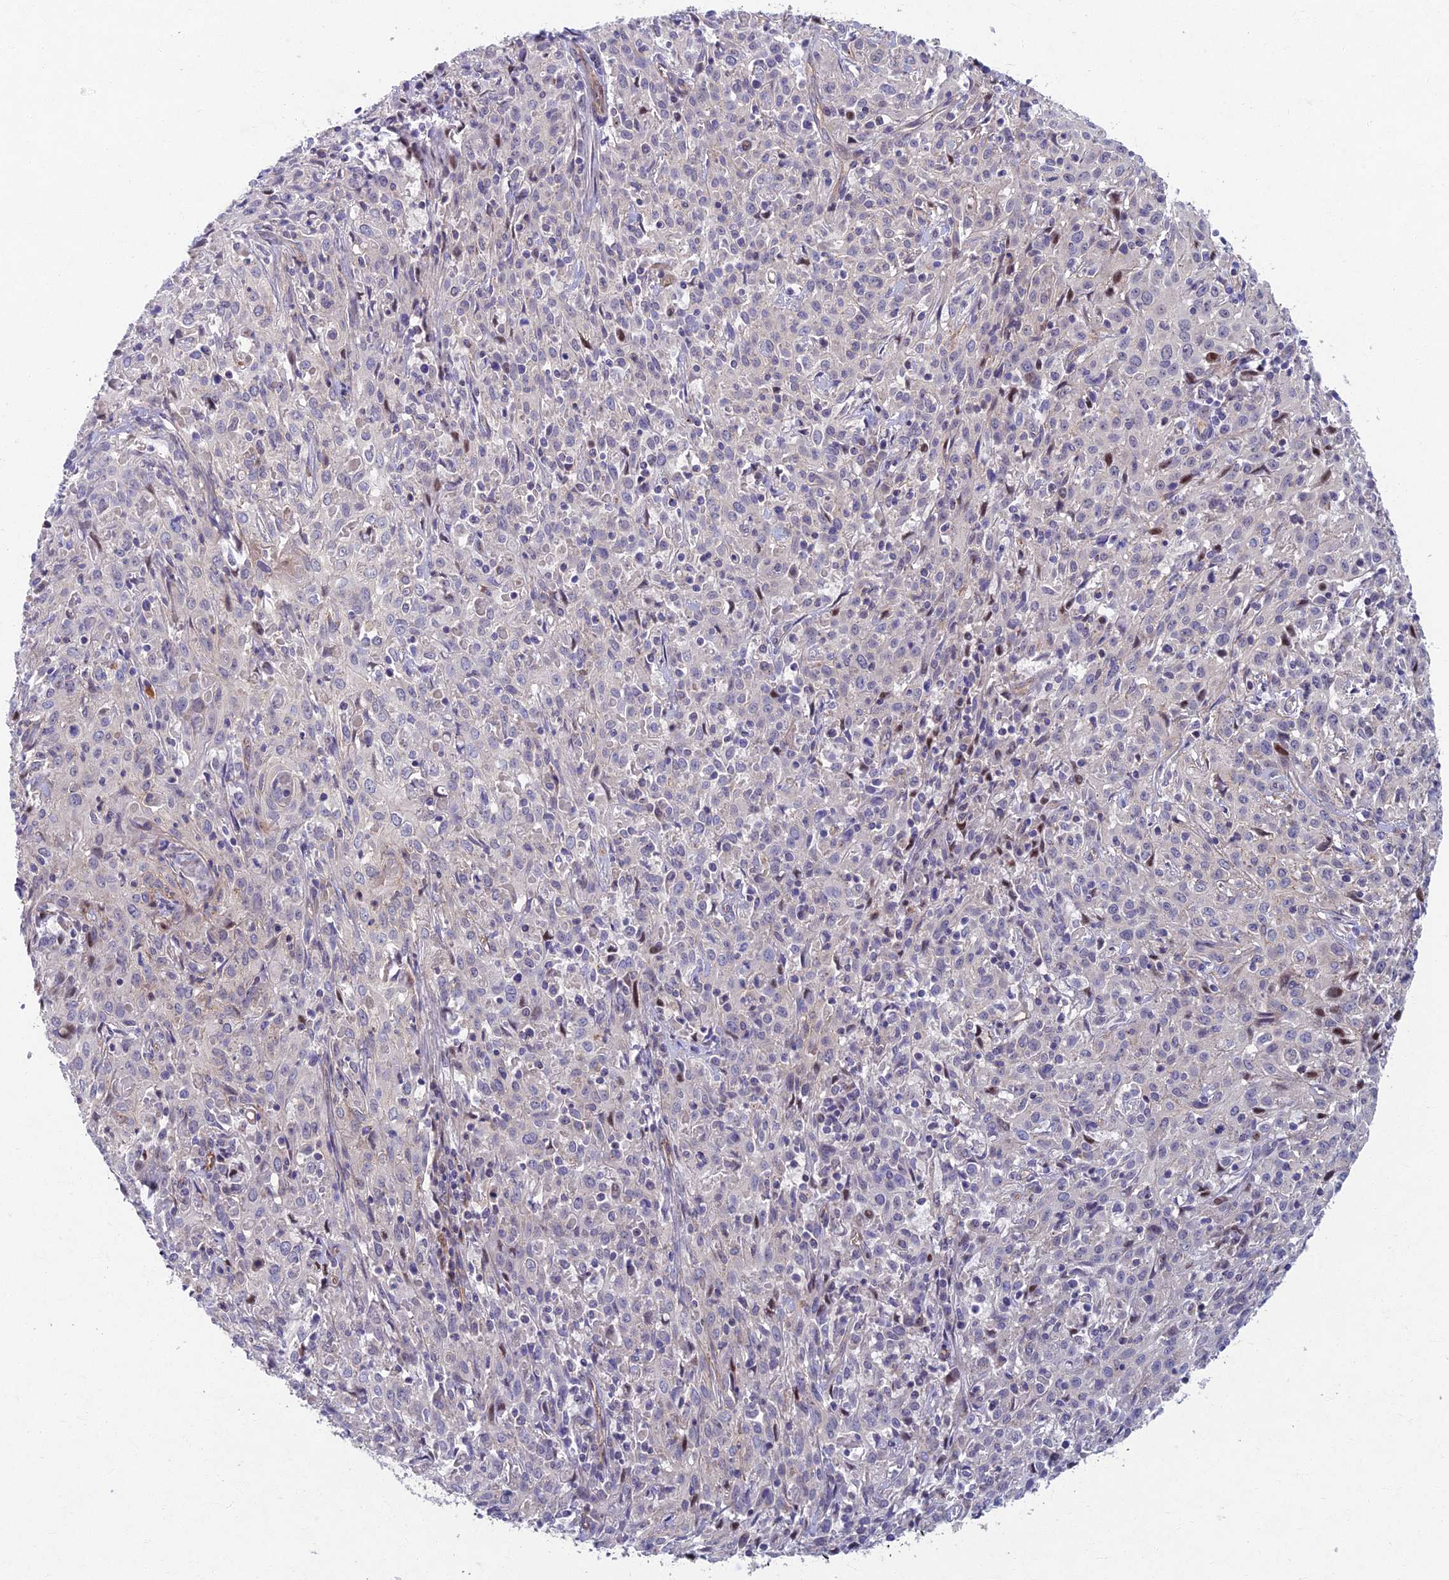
{"staining": {"intensity": "negative", "quantity": "none", "location": "none"}, "tissue": "cervical cancer", "cell_type": "Tumor cells", "image_type": "cancer", "snomed": [{"axis": "morphology", "description": "Squamous cell carcinoma, NOS"}, {"axis": "topography", "description": "Cervix"}], "caption": "Tumor cells show no significant protein staining in cervical cancer (squamous cell carcinoma).", "gene": "RHBDL2", "patient": {"sex": "female", "age": 57}}